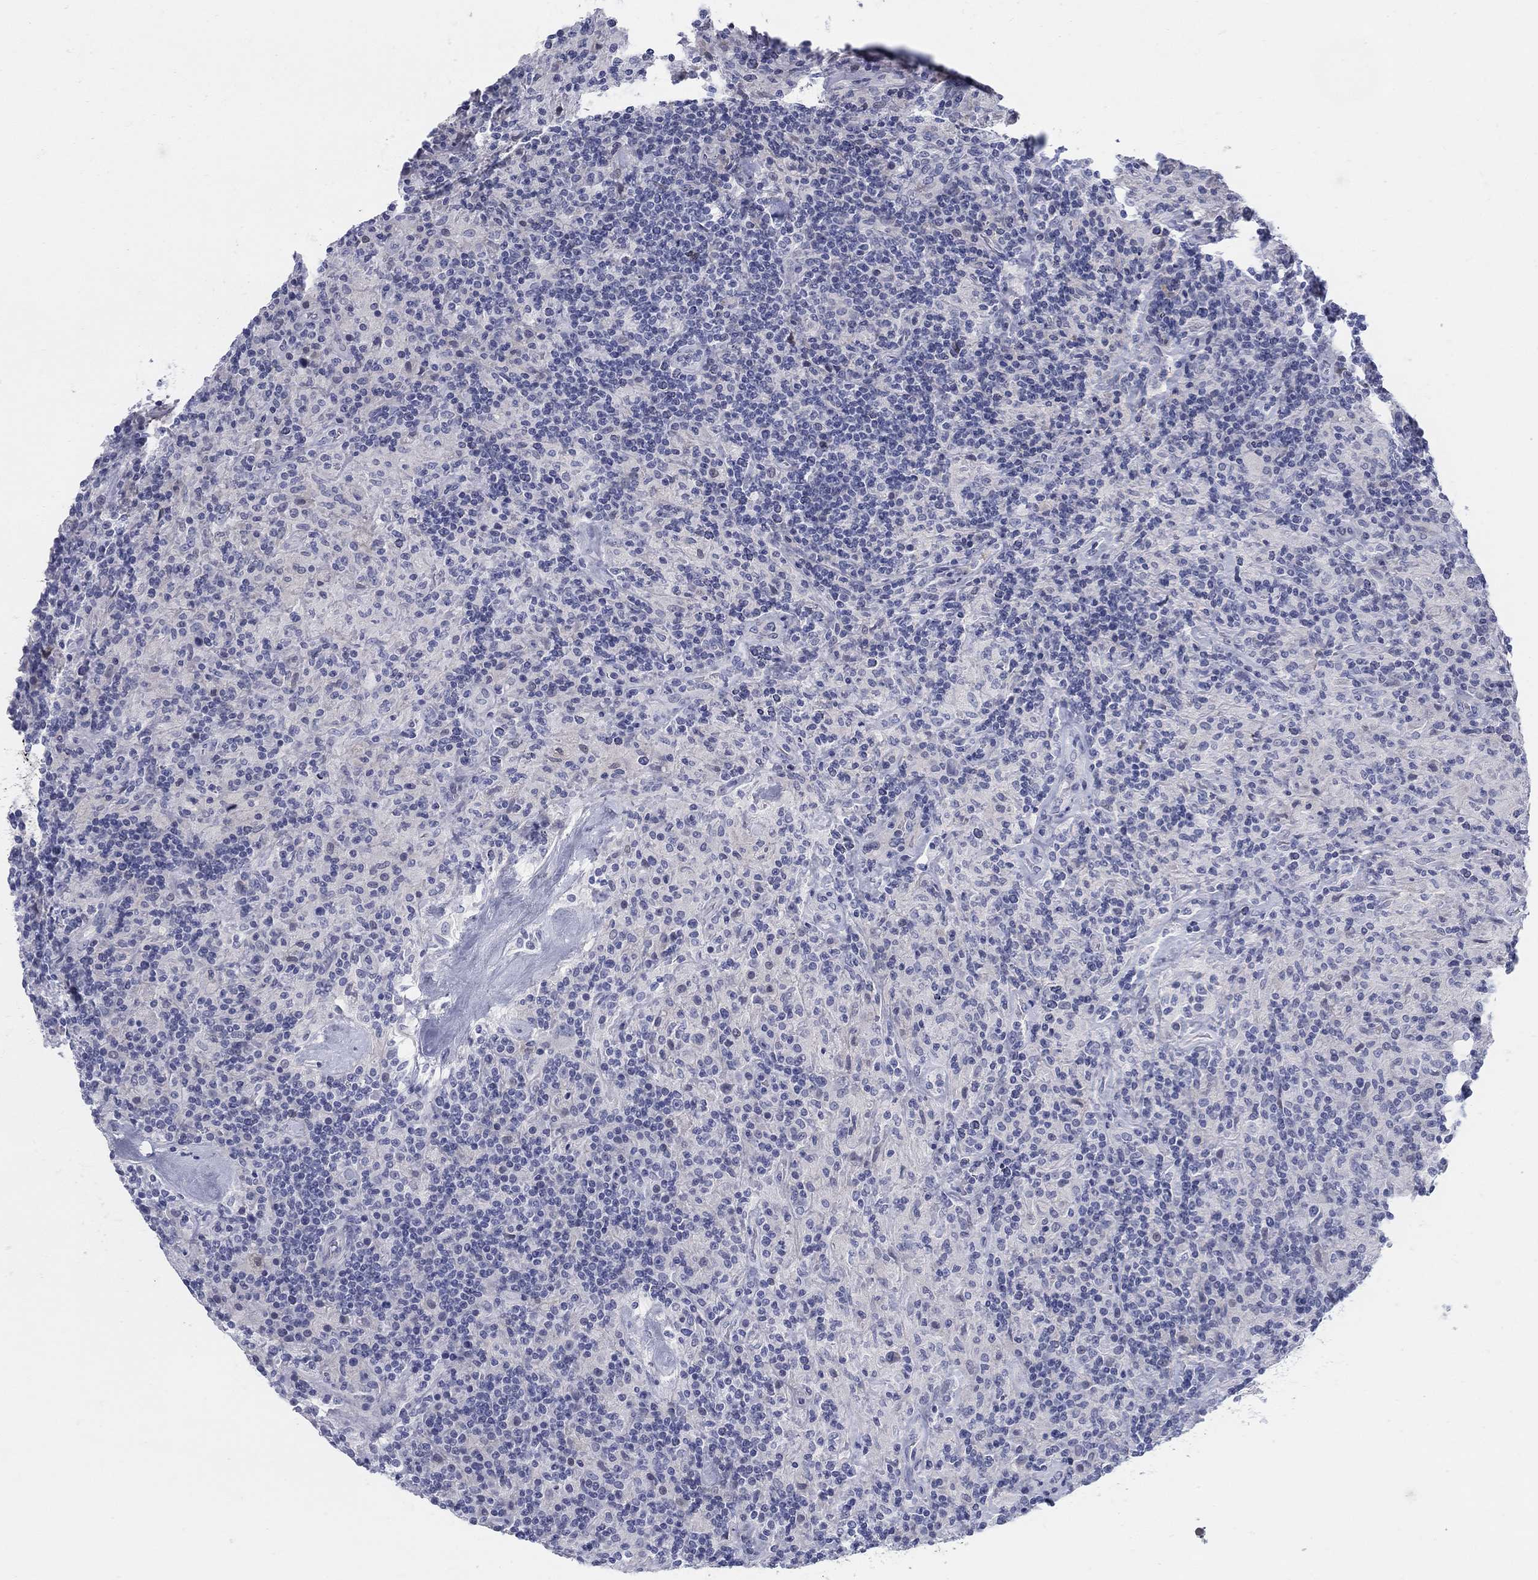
{"staining": {"intensity": "negative", "quantity": "none", "location": "none"}, "tissue": "lymphoma", "cell_type": "Tumor cells", "image_type": "cancer", "snomed": [{"axis": "morphology", "description": "Hodgkin's disease, NOS"}, {"axis": "topography", "description": "Lymph node"}], "caption": "High power microscopy photomicrograph of an IHC image of lymphoma, revealing no significant expression in tumor cells. (IHC, brightfield microscopy, high magnification).", "gene": "HEATR4", "patient": {"sex": "male", "age": 70}}